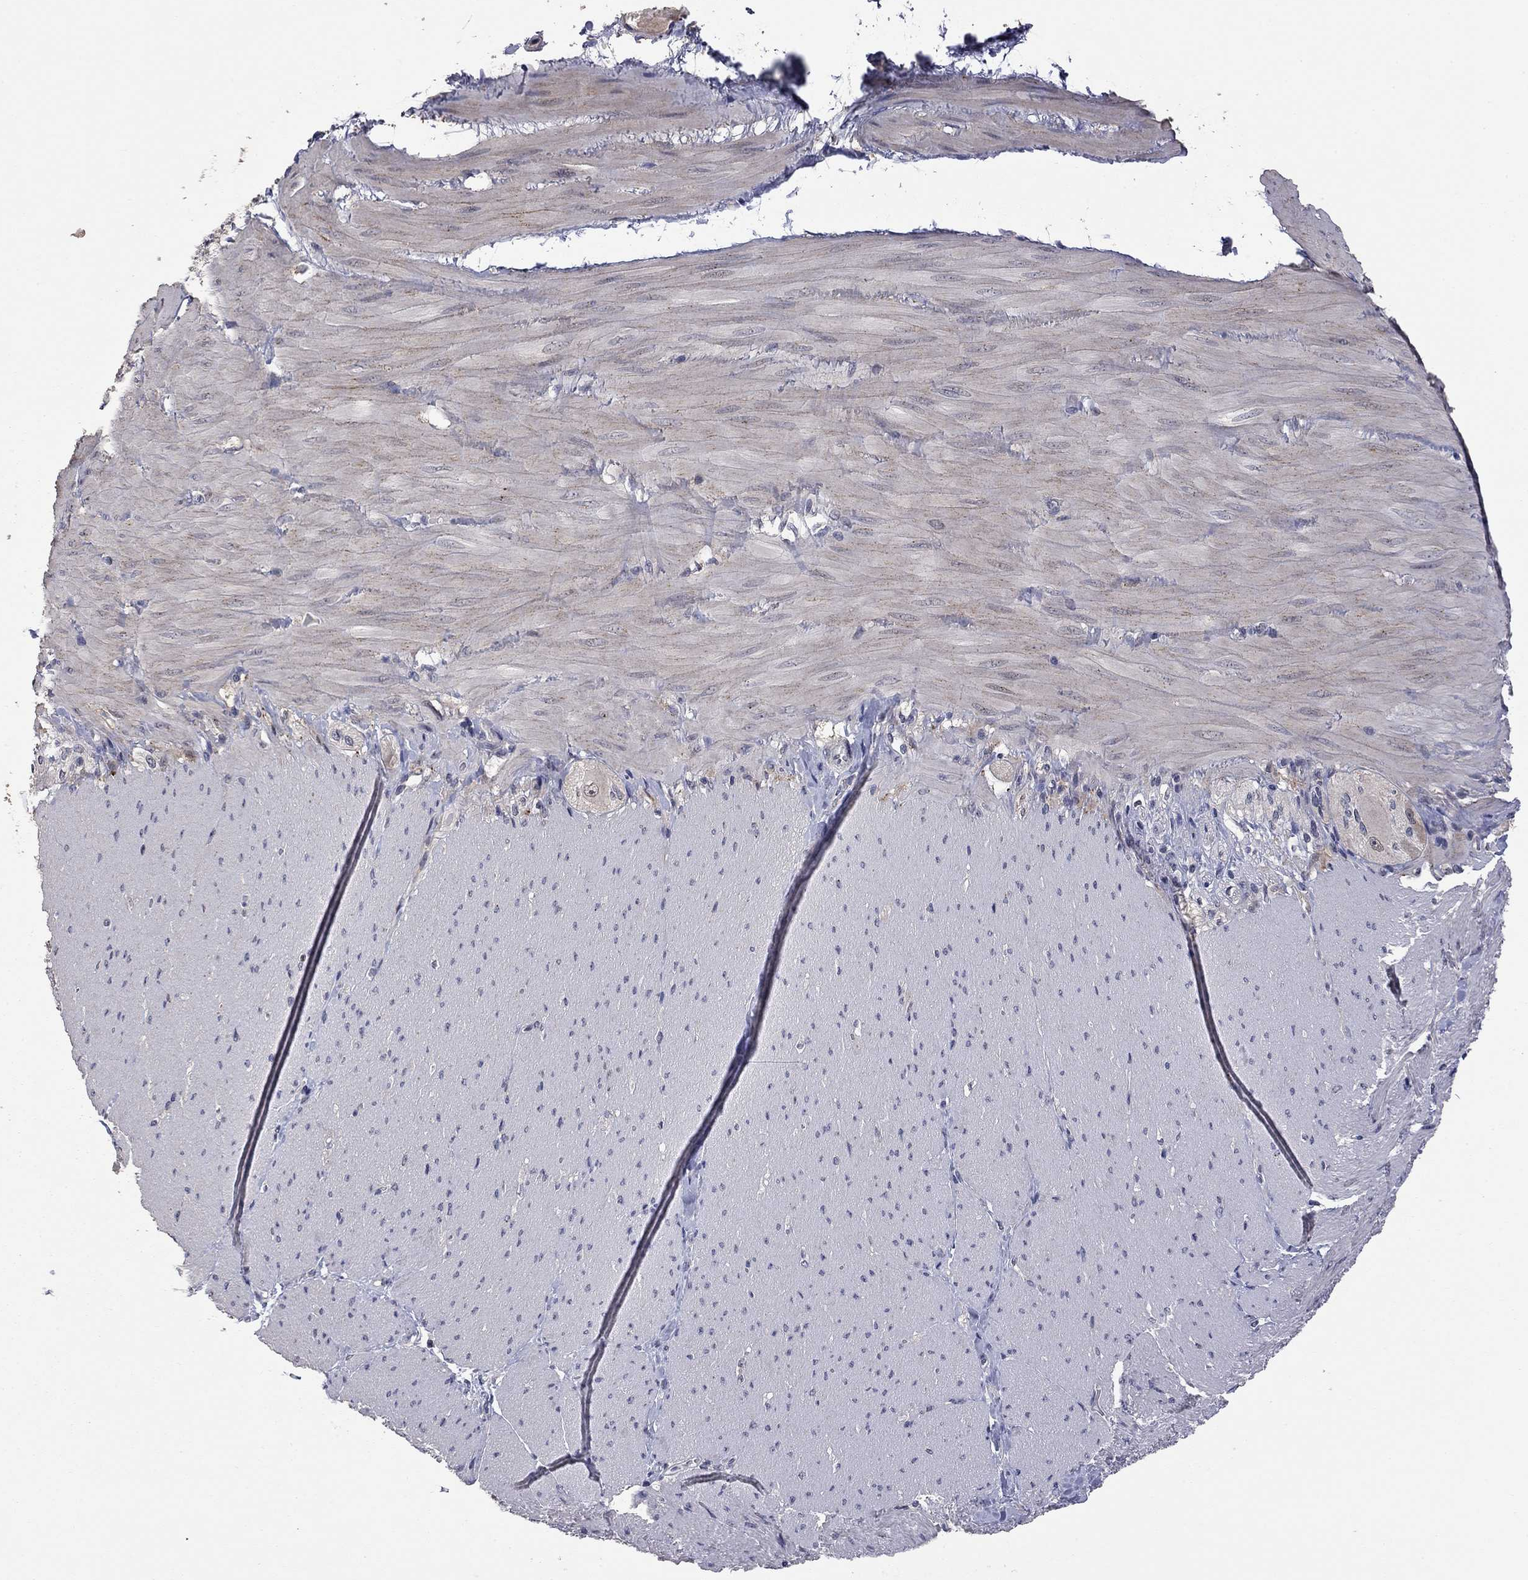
{"staining": {"intensity": "negative", "quantity": "none", "location": "none"}, "tissue": "adipose tissue", "cell_type": "Adipocytes", "image_type": "normal", "snomed": [{"axis": "morphology", "description": "Normal tissue, NOS"}, {"axis": "topography", "description": "Smooth muscle"}, {"axis": "topography", "description": "Duodenum"}, {"axis": "topography", "description": "Peripheral nerve tissue"}], "caption": "Adipose tissue was stained to show a protein in brown. There is no significant positivity in adipocytes. Nuclei are stained in blue.", "gene": "FABP12", "patient": {"sex": "female", "age": 61}}